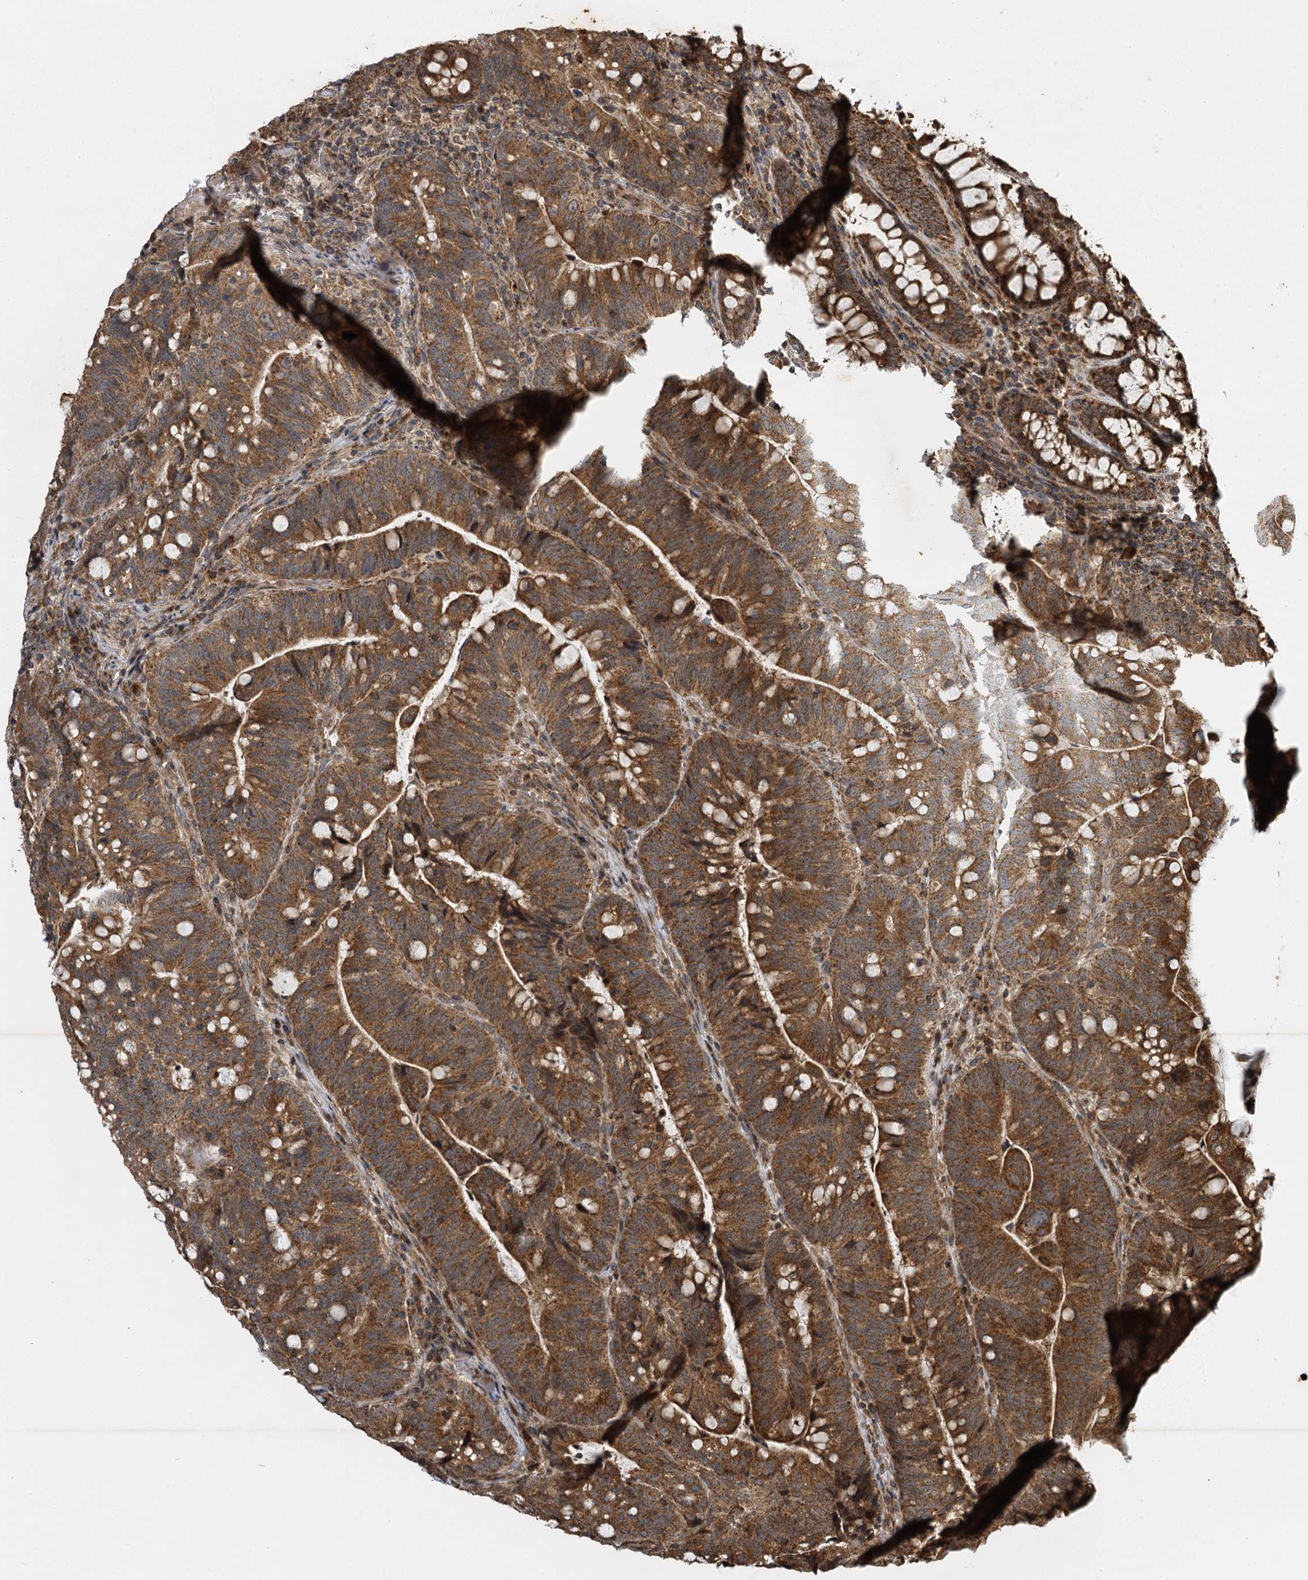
{"staining": {"intensity": "moderate", "quantity": ">75%", "location": "cytoplasmic/membranous"}, "tissue": "colorectal cancer", "cell_type": "Tumor cells", "image_type": "cancer", "snomed": [{"axis": "morphology", "description": "Normal tissue, NOS"}, {"axis": "morphology", "description": "Adenocarcinoma, NOS"}, {"axis": "topography", "description": "Colon"}], "caption": "The histopathology image demonstrates a brown stain indicating the presence of a protein in the cytoplasmic/membranous of tumor cells in adenocarcinoma (colorectal).", "gene": "IL11RA", "patient": {"sex": "female", "age": 66}}